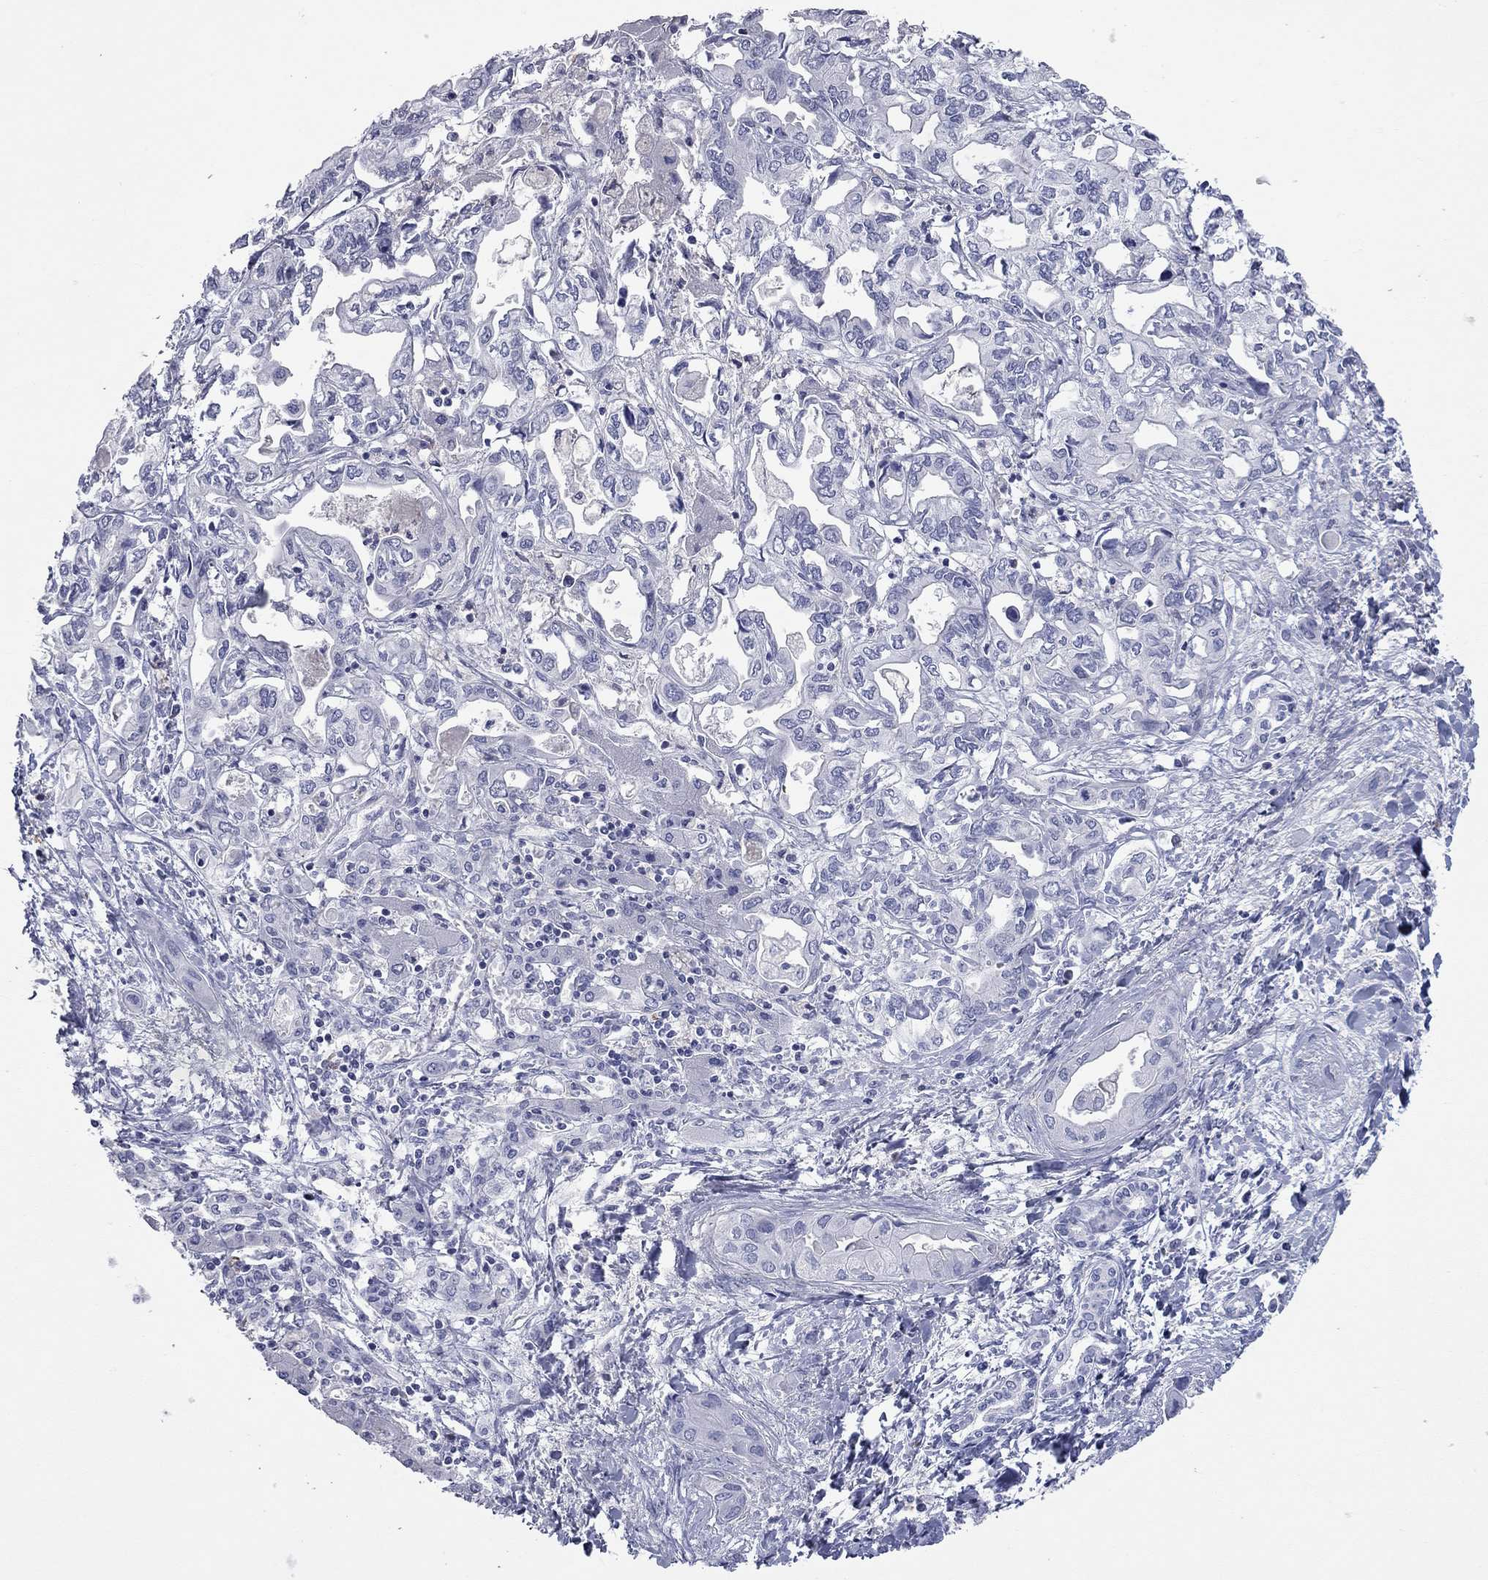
{"staining": {"intensity": "negative", "quantity": "none", "location": "none"}, "tissue": "liver cancer", "cell_type": "Tumor cells", "image_type": "cancer", "snomed": [{"axis": "morphology", "description": "Cholangiocarcinoma"}, {"axis": "topography", "description": "Liver"}], "caption": "Liver cancer (cholangiocarcinoma) stained for a protein using IHC reveals no expression tumor cells.", "gene": "ACTL7B", "patient": {"sex": "female", "age": 64}}